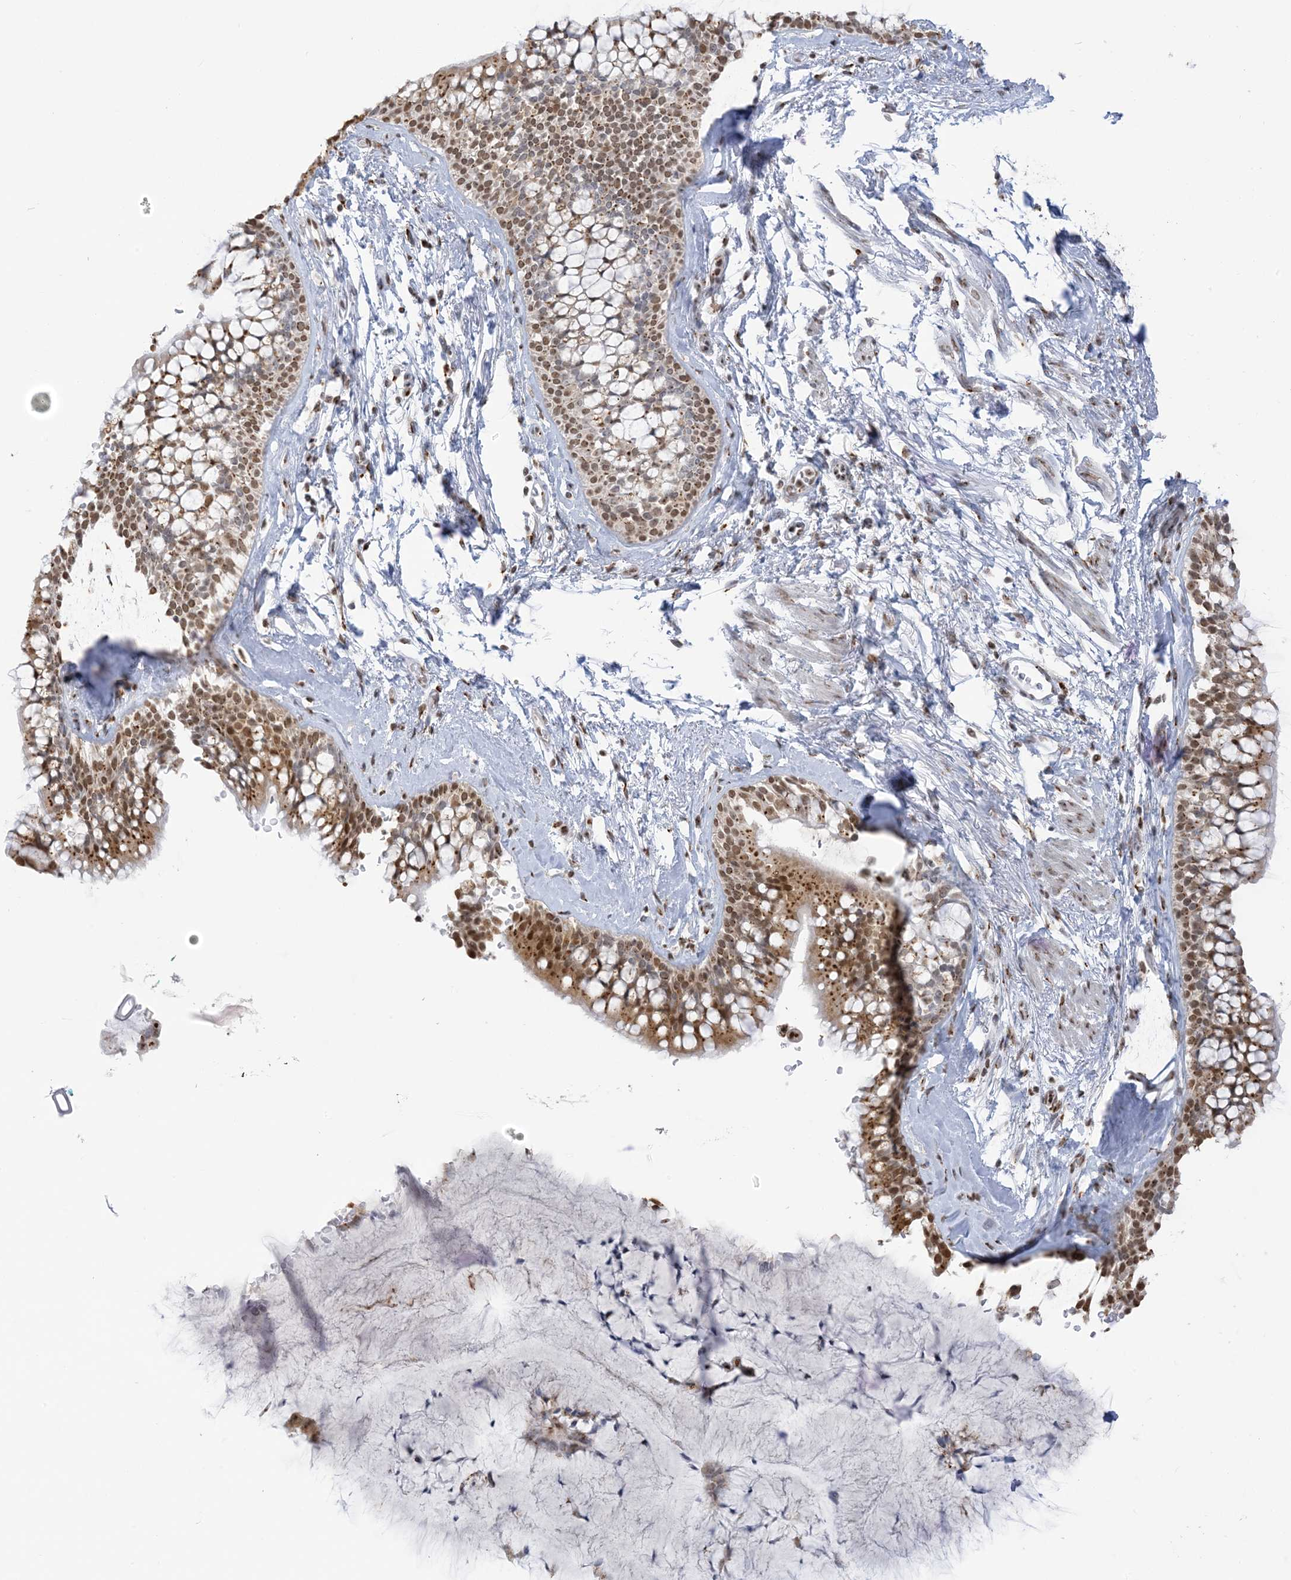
{"staining": {"intensity": "moderate", "quantity": ">75%", "location": "cytoplasmic/membranous,nuclear"}, "tissue": "bronchus", "cell_type": "Respiratory epithelial cells", "image_type": "normal", "snomed": [{"axis": "morphology", "description": "Normal tissue, NOS"}, {"axis": "morphology", "description": "Inflammation, NOS"}, {"axis": "topography", "description": "Cartilage tissue"}, {"axis": "topography", "description": "Bronchus"}, {"axis": "topography", "description": "Lung"}], "caption": "A brown stain shows moderate cytoplasmic/membranous,nuclear staining of a protein in respiratory epithelial cells of normal bronchus. (DAB IHC with brightfield microscopy, high magnification).", "gene": "GPR107", "patient": {"sex": "female", "age": 64}}